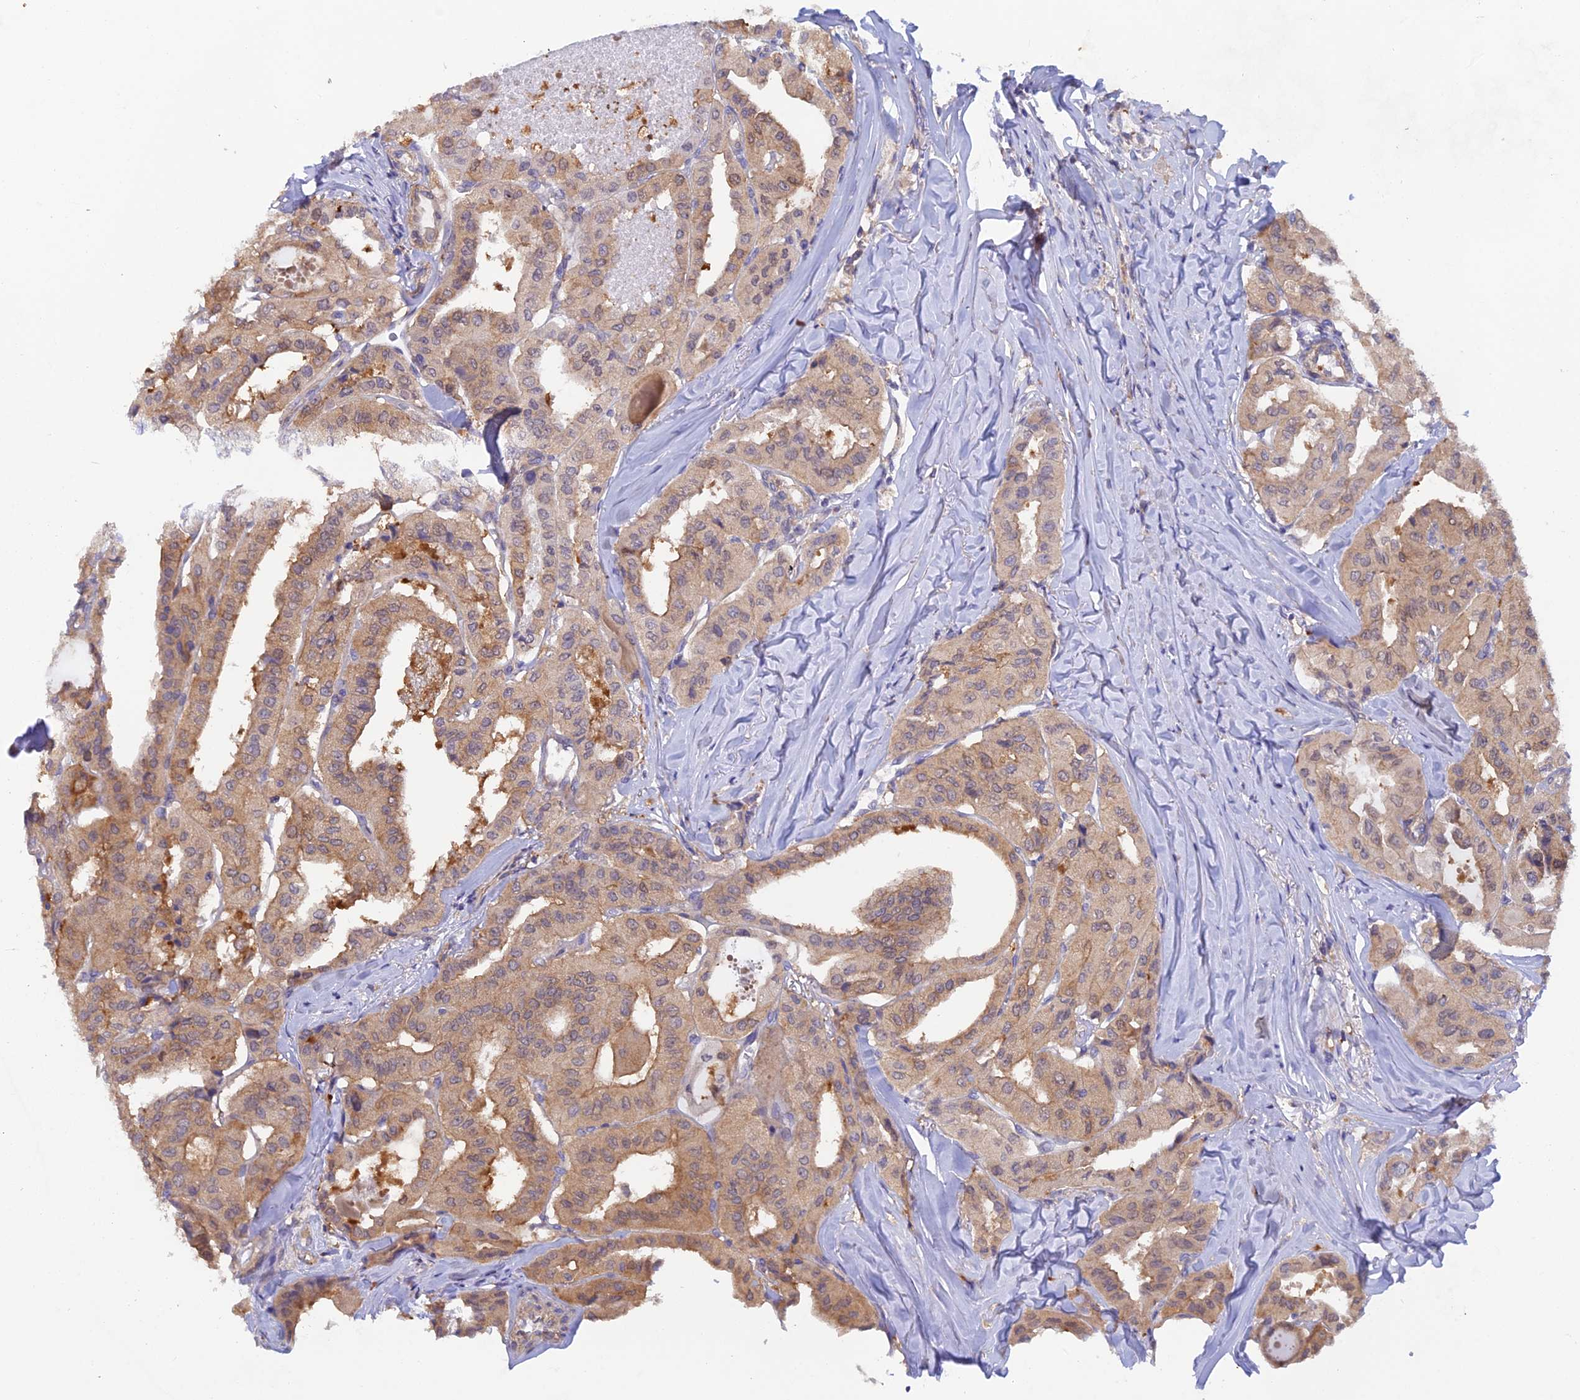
{"staining": {"intensity": "moderate", "quantity": ">75%", "location": "cytoplasmic/membranous"}, "tissue": "thyroid cancer", "cell_type": "Tumor cells", "image_type": "cancer", "snomed": [{"axis": "morphology", "description": "Papillary adenocarcinoma, NOS"}, {"axis": "topography", "description": "Thyroid gland"}], "caption": "Protein staining displays moderate cytoplasmic/membranous positivity in about >75% of tumor cells in thyroid cancer.", "gene": "FZR1", "patient": {"sex": "female", "age": 59}}